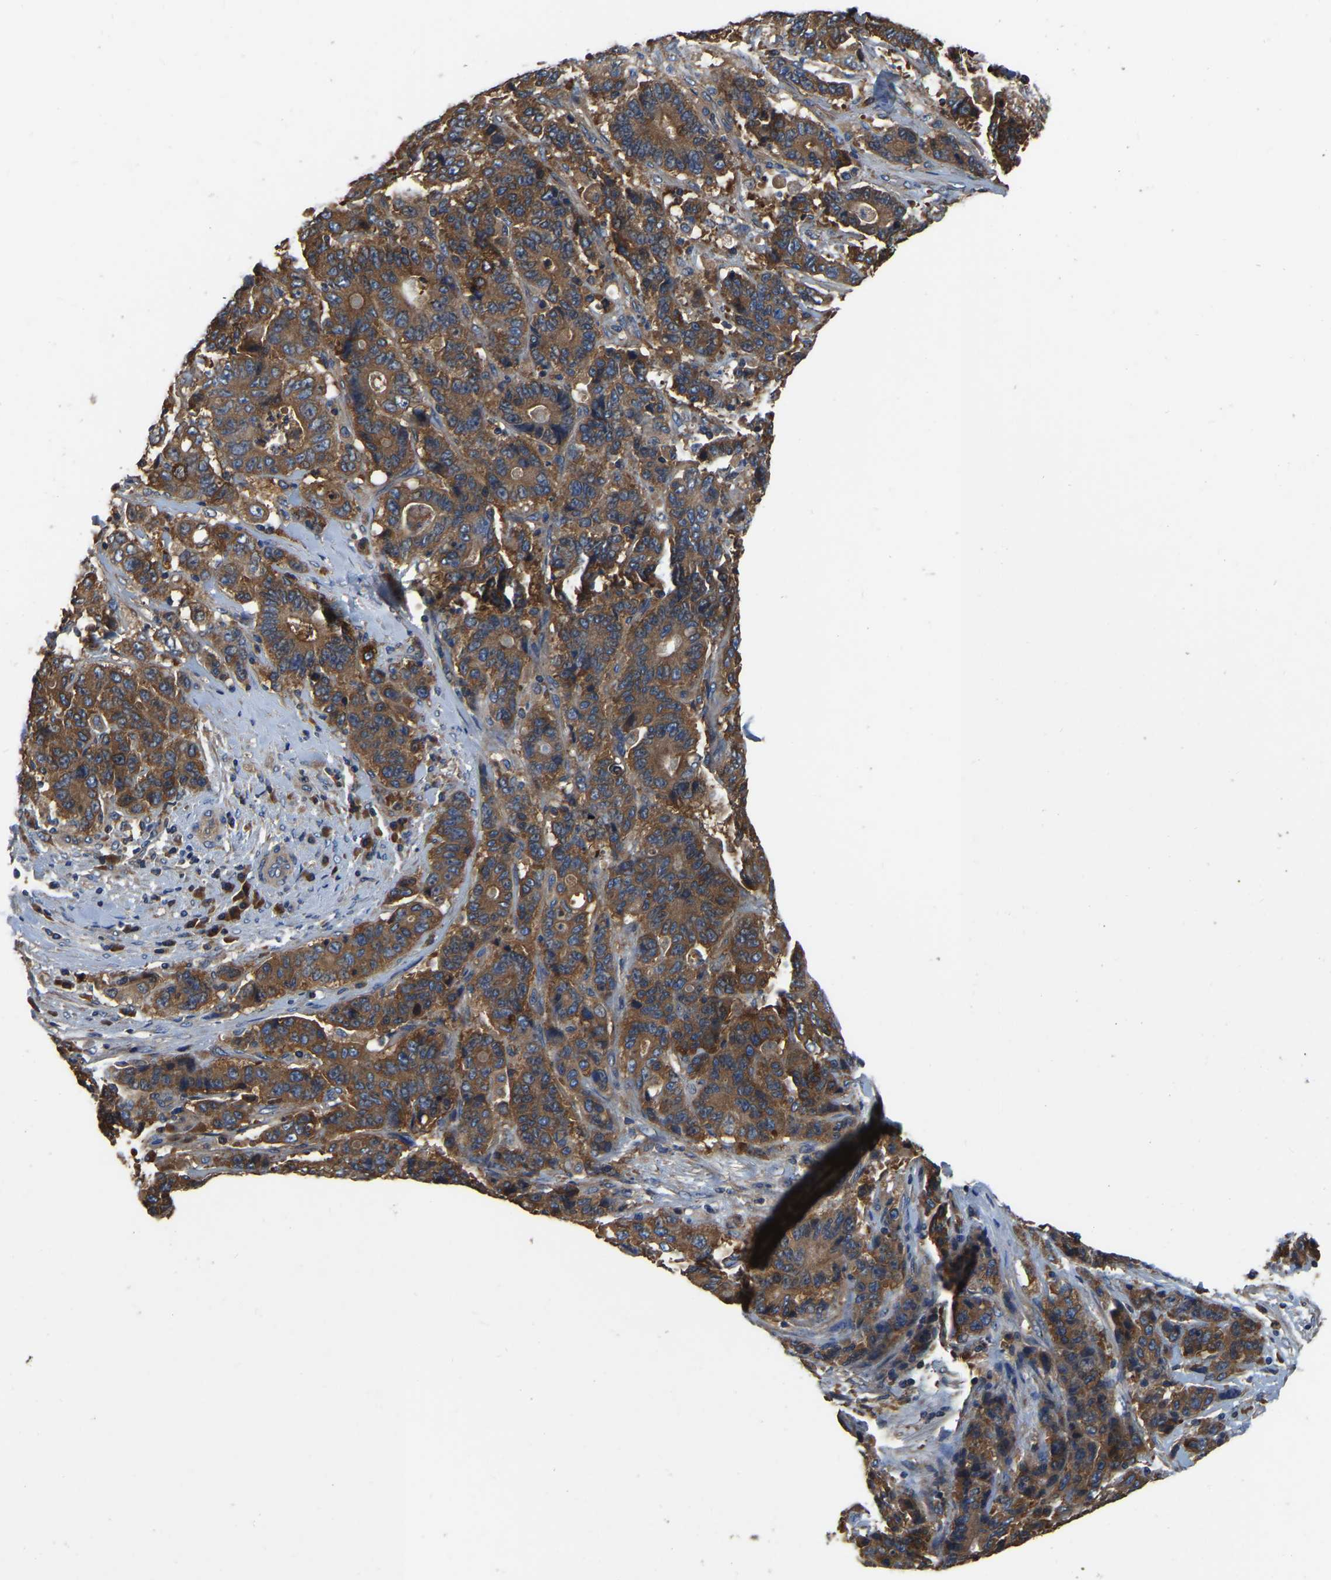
{"staining": {"intensity": "moderate", "quantity": ">75%", "location": "cytoplasmic/membranous"}, "tissue": "stomach cancer", "cell_type": "Tumor cells", "image_type": "cancer", "snomed": [{"axis": "morphology", "description": "Adenocarcinoma, NOS"}, {"axis": "topography", "description": "Stomach"}], "caption": "Stomach cancer stained for a protein (brown) shows moderate cytoplasmic/membranous positive expression in about >75% of tumor cells.", "gene": "GARS1", "patient": {"sex": "female", "age": 73}}